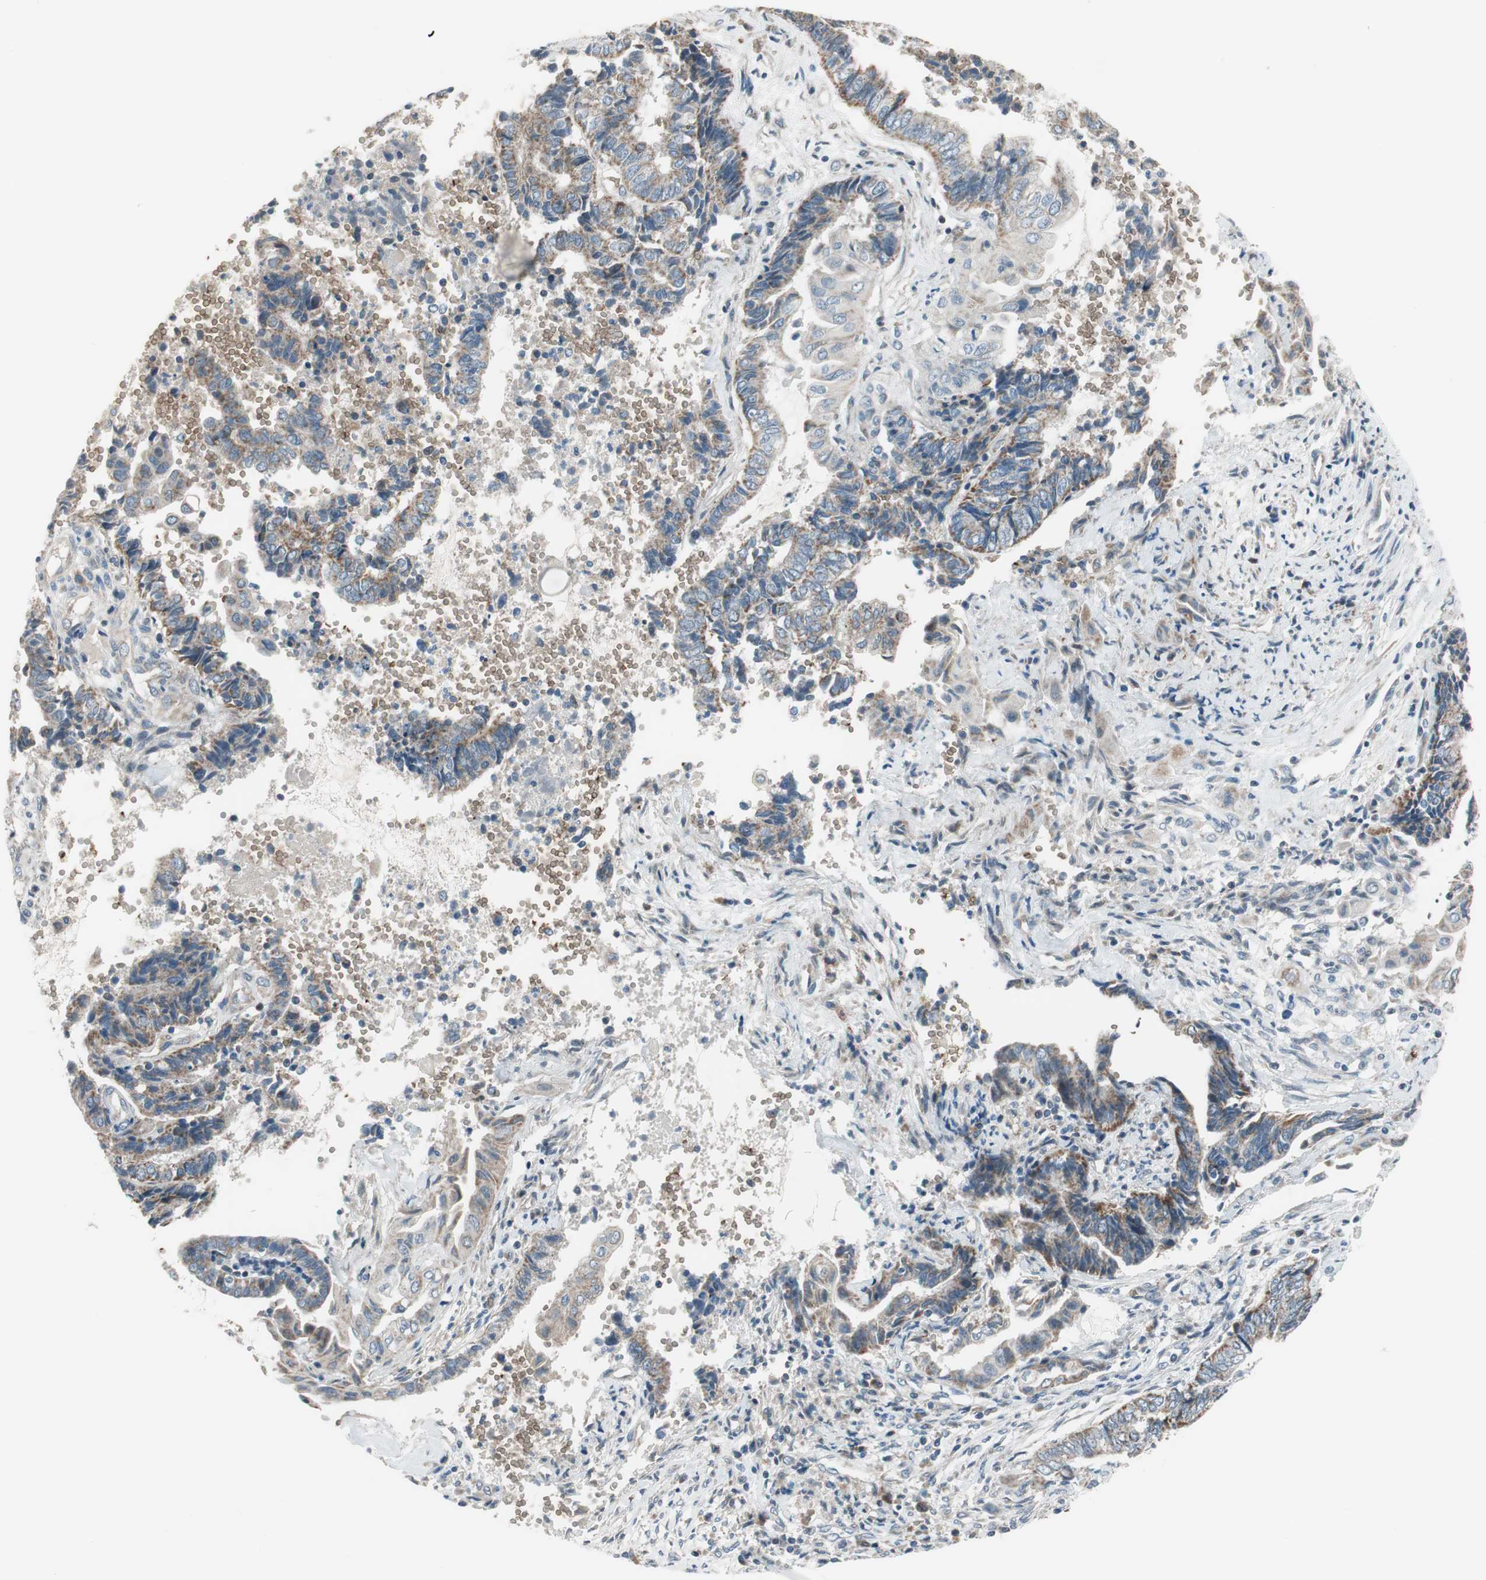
{"staining": {"intensity": "moderate", "quantity": "25%-75%", "location": "cytoplasmic/membranous"}, "tissue": "endometrial cancer", "cell_type": "Tumor cells", "image_type": "cancer", "snomed": [{"axis": "morphology", "description": "Adenocarcinoma, NOS"}, {"axis": "topography", "description": "Uterus"}, {"axis": "topography", "description": "Endometrium"}], "caption": "Immunohistochemistry of human adenocarcinoma (endometrial) demonstrates medium levels of moderate cytoplasmic/membranous positivity in approximately 25%-75% of tumor cells.", "gene": "GYPC", "patient": {"sex": "female", "age": 70}}